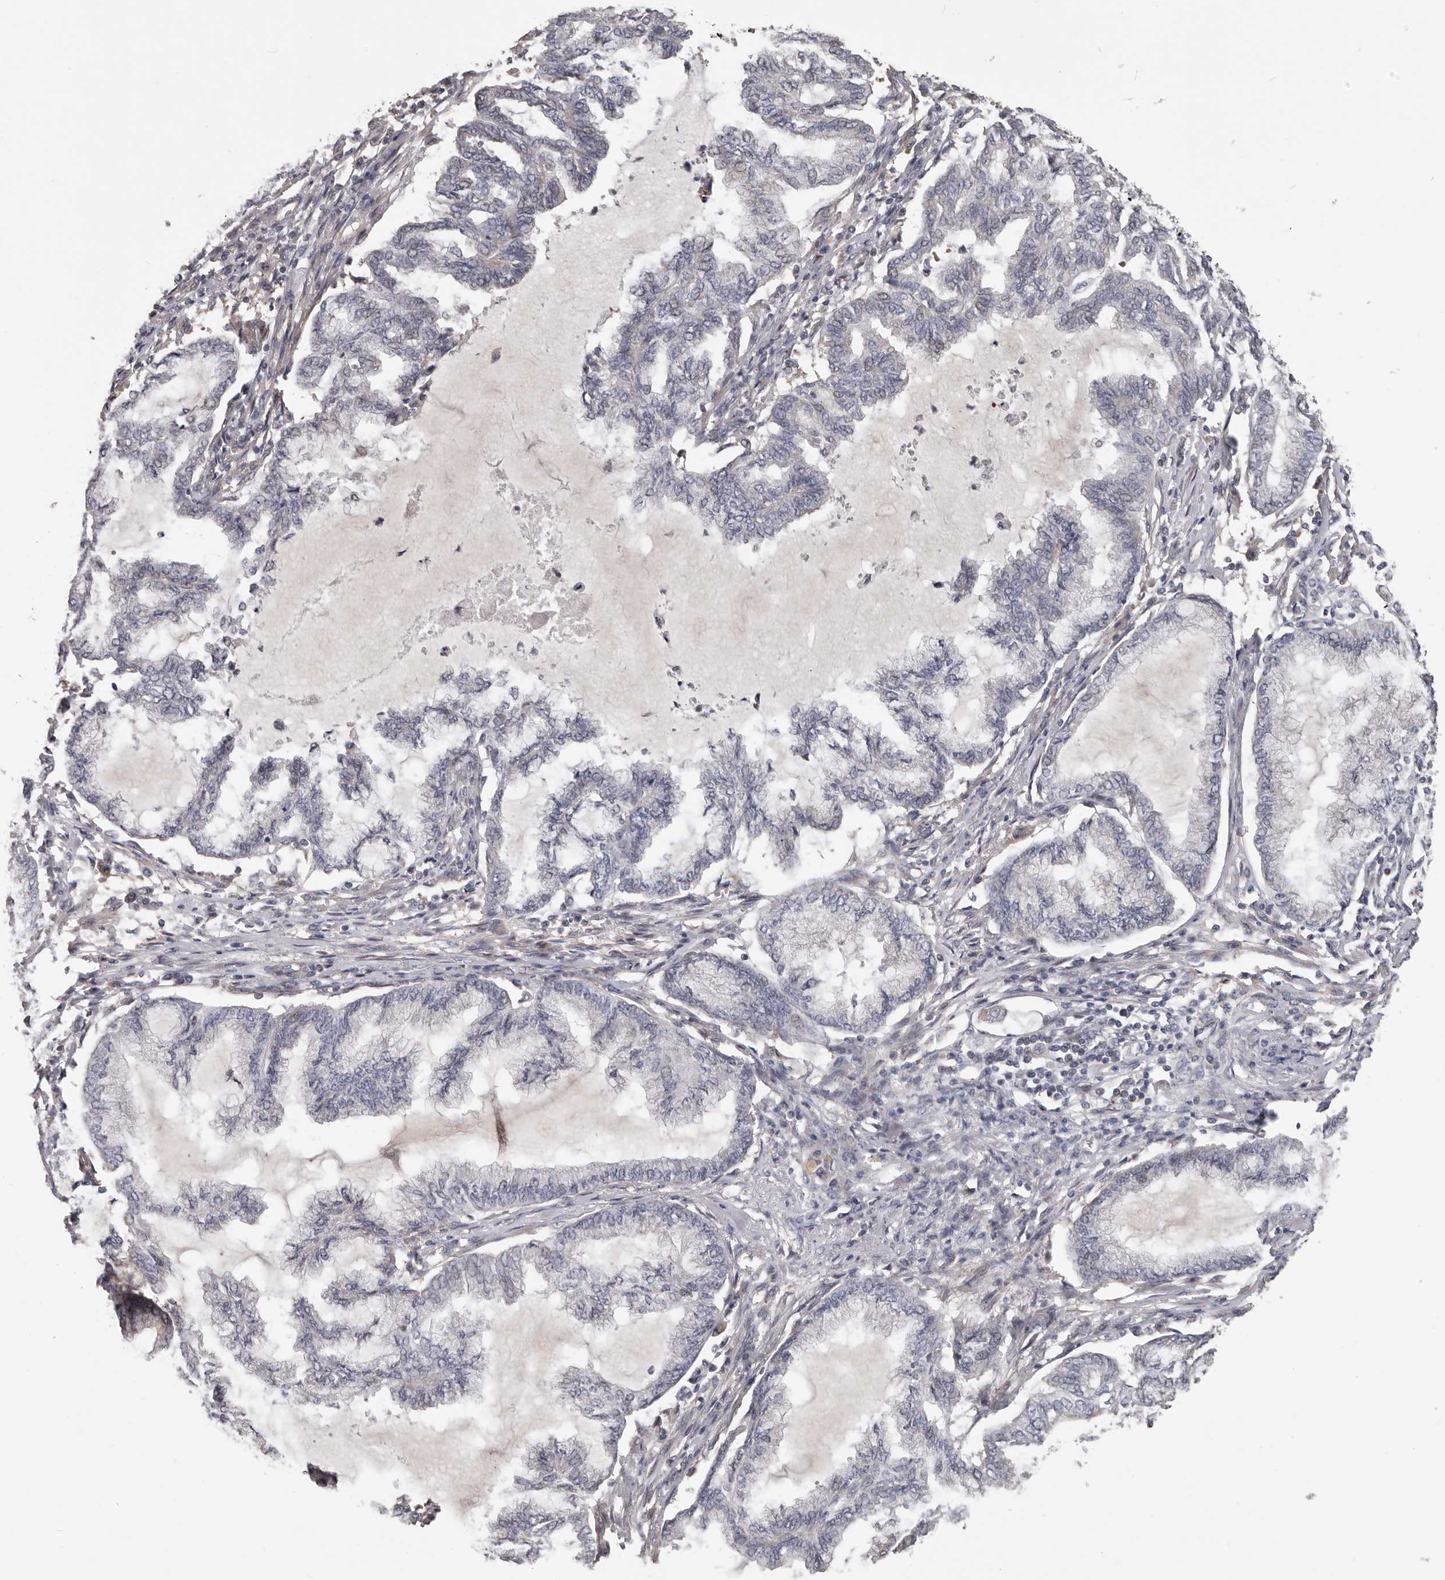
{"staining": {"intensity": "negative", "quantity": "none", "location": "none"}, "tissue": "endometrial cancer", "cell_type": "Tumor cells", "image_type": "cancer", "snomed": [{"axis": "morphology", "description": "Adenocarcinoma, NOS"}, {"axis": "topography", "description": "Endometrium"}], "caption": "A high-resolution image shows immunohistochemistry staining of adenocarcinoma (endometrial), which reveals no significant staining in tumor cells.", "gene": "RNF217", "patient": {"sex": "female", "age": 86}}